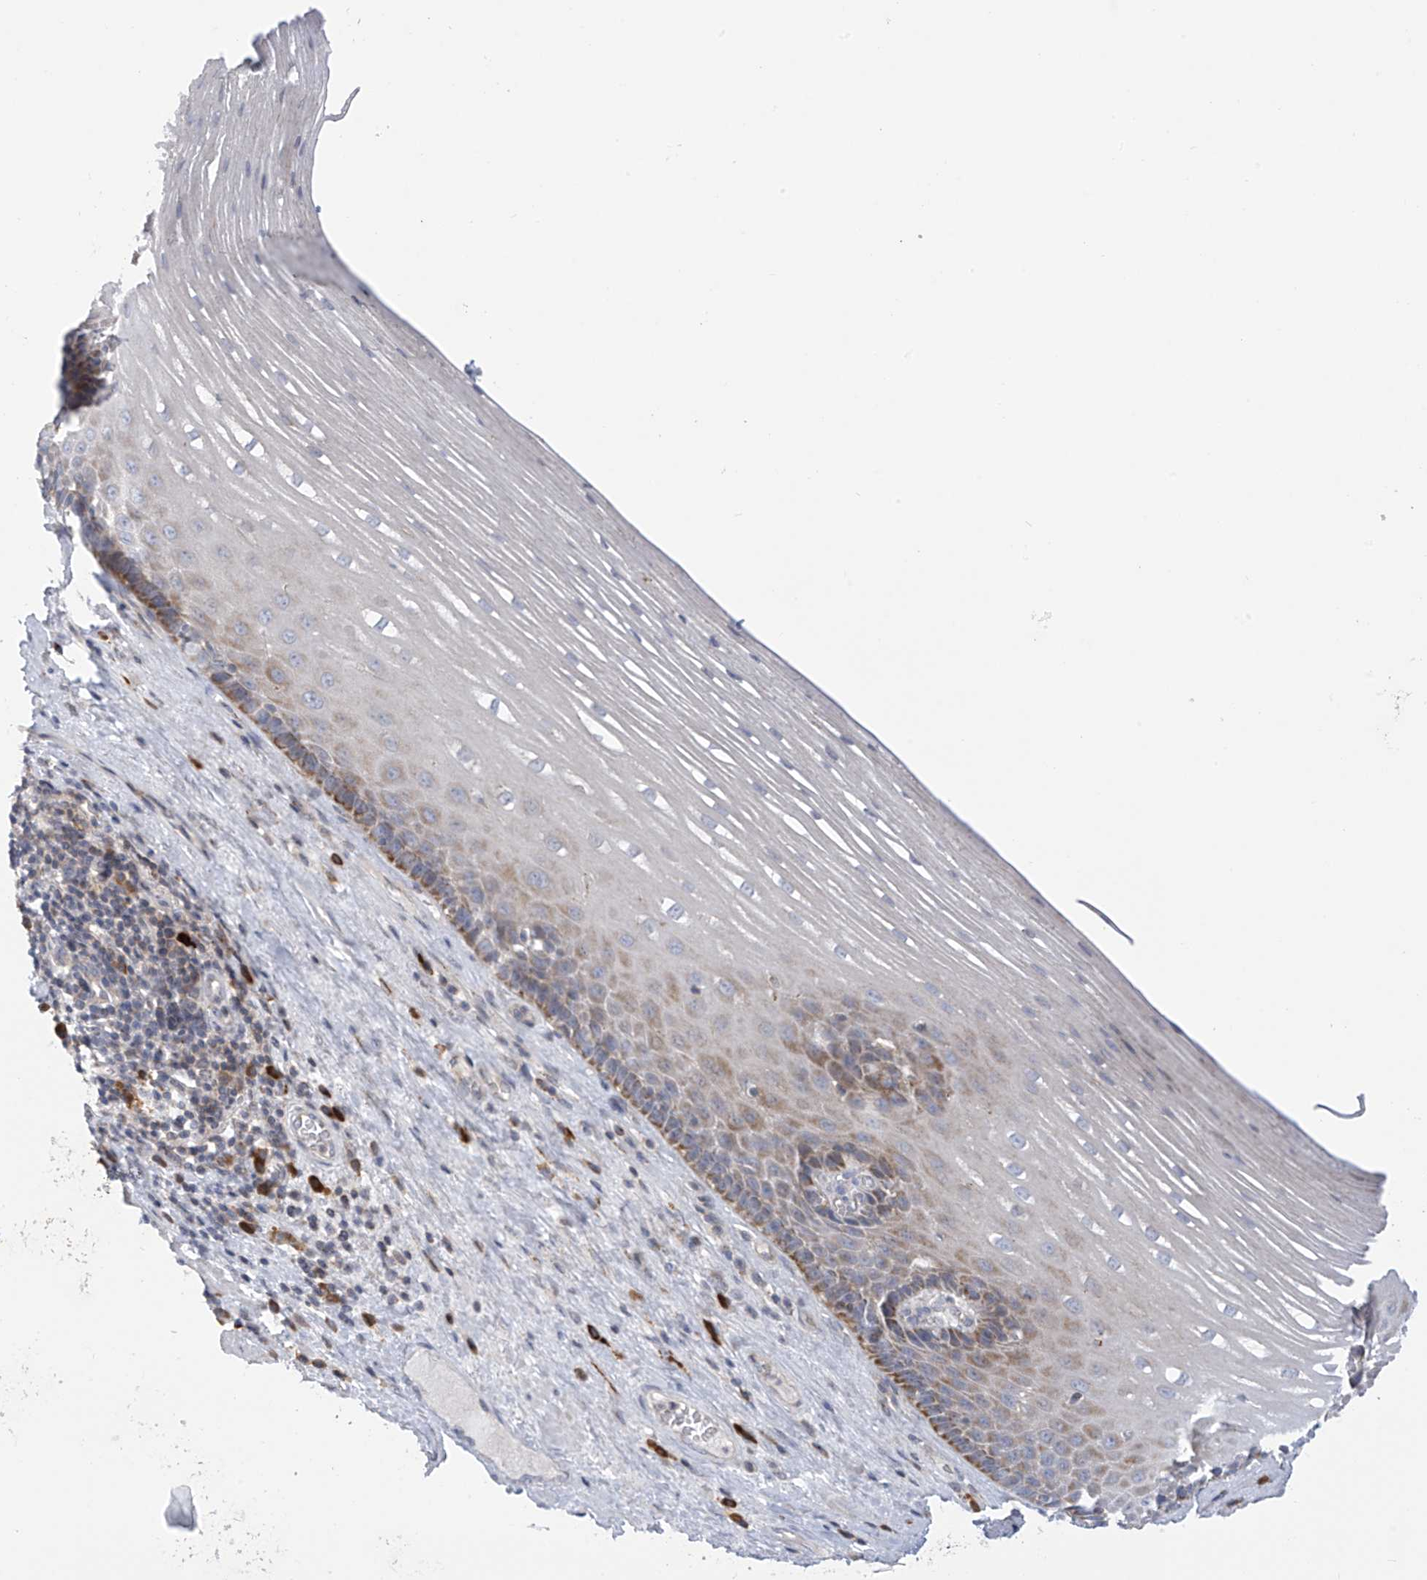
{"staining": {"intensity": "moderate", "quantity": "25%-75%", "location": "cytoplasmic/membranous"}, "tissue": "esophagus", "cell_type": "Squamous epithelial cells", "image_type": "normal", "snomed": [{"axis": "morphology", "description": "Normal tissue, NOS"}, {"axis": "topography", "description": "Esophagus"}], "caption": "Protein expression analysis of unremarkable human esophagus reveals moderate cytoplasmic/membranous expression in approximately 25%-75% of squamous epithelial cells.", "gene": "SLCO4A1", "patient": {"sex": "male", "age": 62}}